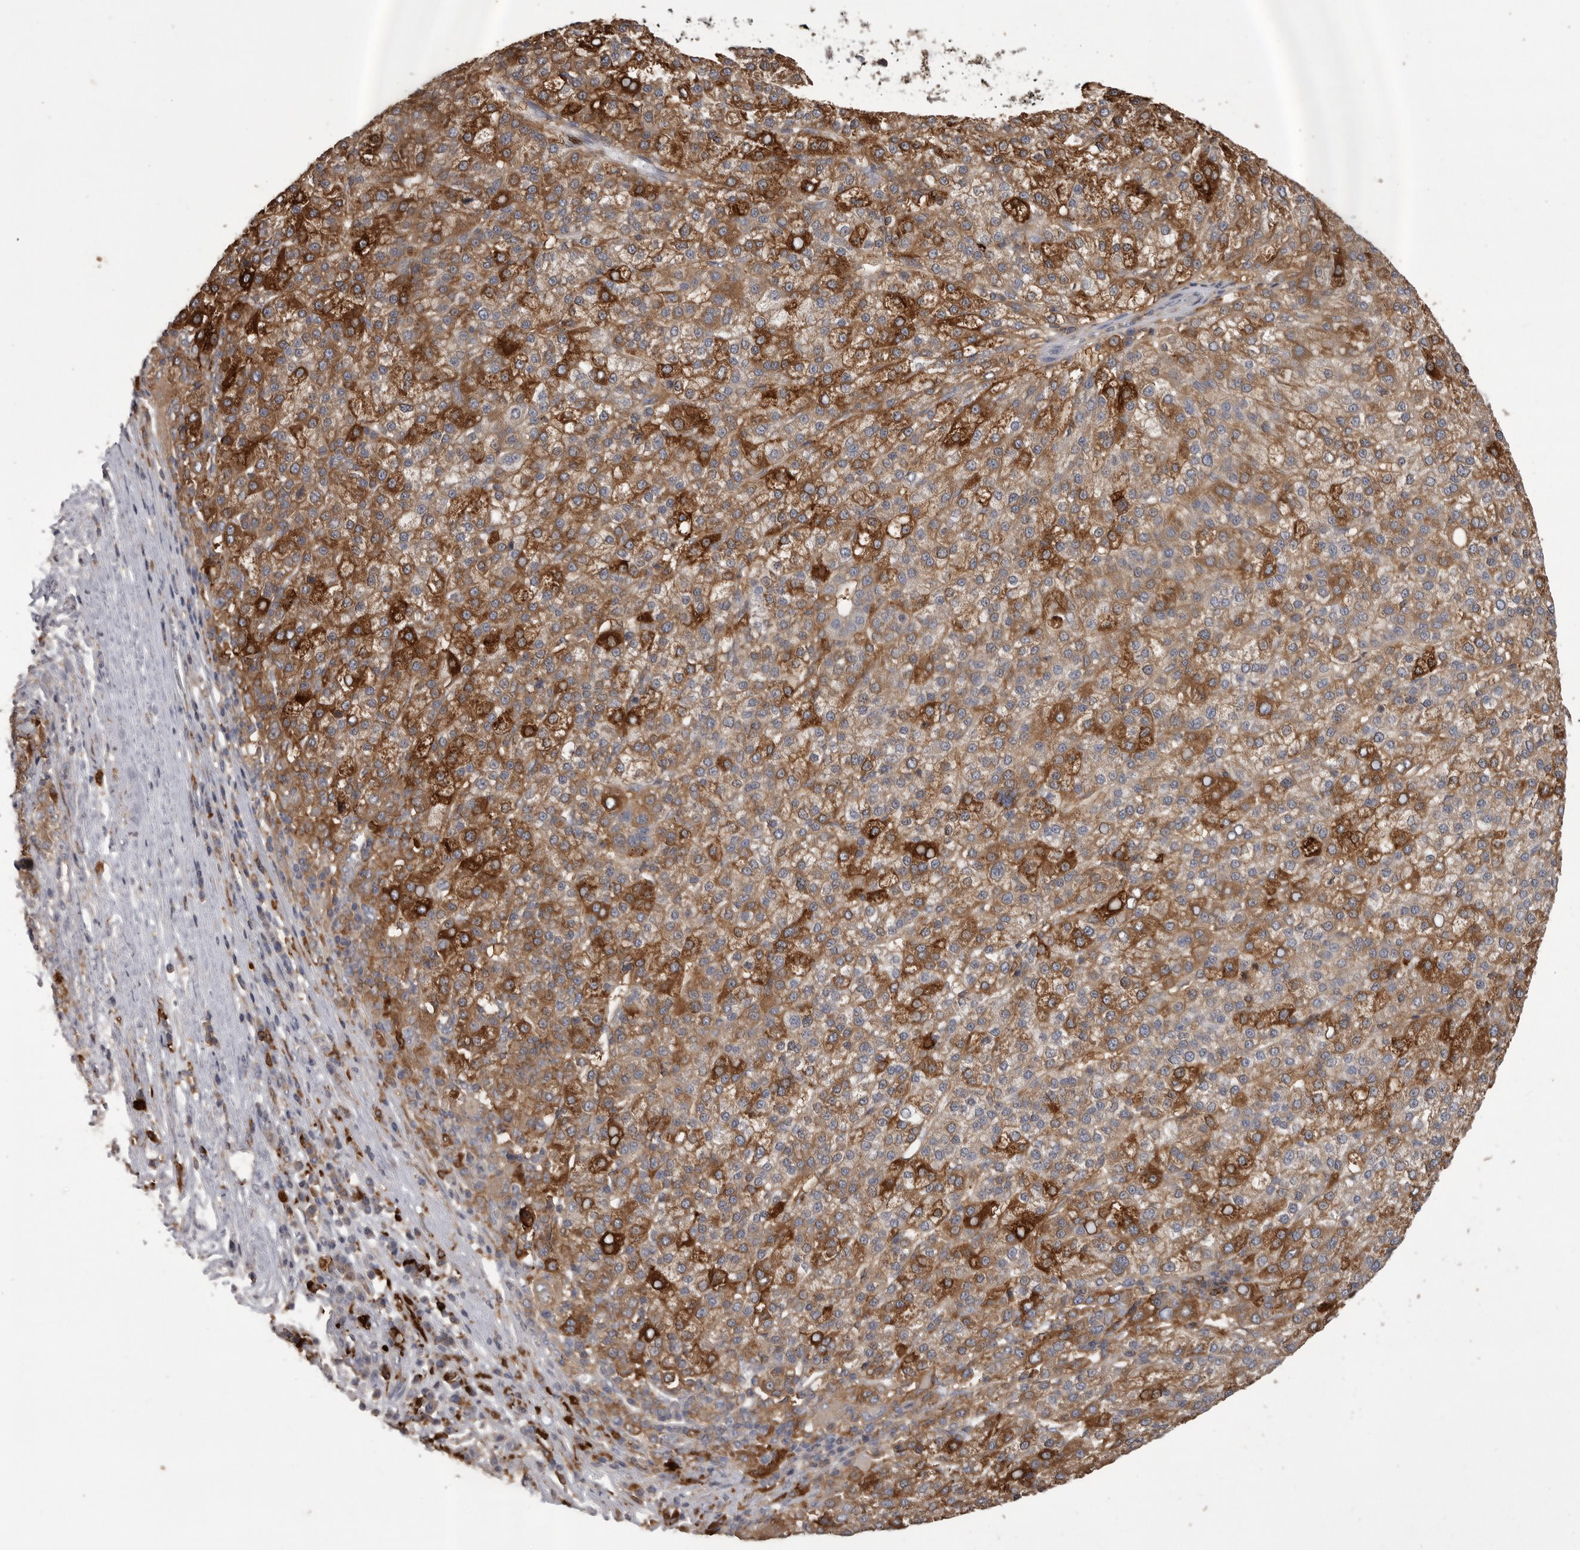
{"staining": {"intensity": "moderate", "quantity": ">75%", "location": "cytoplasmic/membranous"}, "tissue": "liver cancer", "cell_type": "Tumor cells", "image_type": "cancer", "snomed": [{"axis": "morphology", "description": "Carcinoma, Hepatocellular, NOS"}, {"axis": "topography", "description": "Liver"}], "caption": "Protein positivity by IHC displays moderate cytoplasmic/membranous staining in about >75% of tumor cells in liver cancer (hepatocellular carcinoma). (IHC, brightfield microscopy, high magnification).", "gene": "CMTM6", "patient": {"sex": "female", "age": 58}}